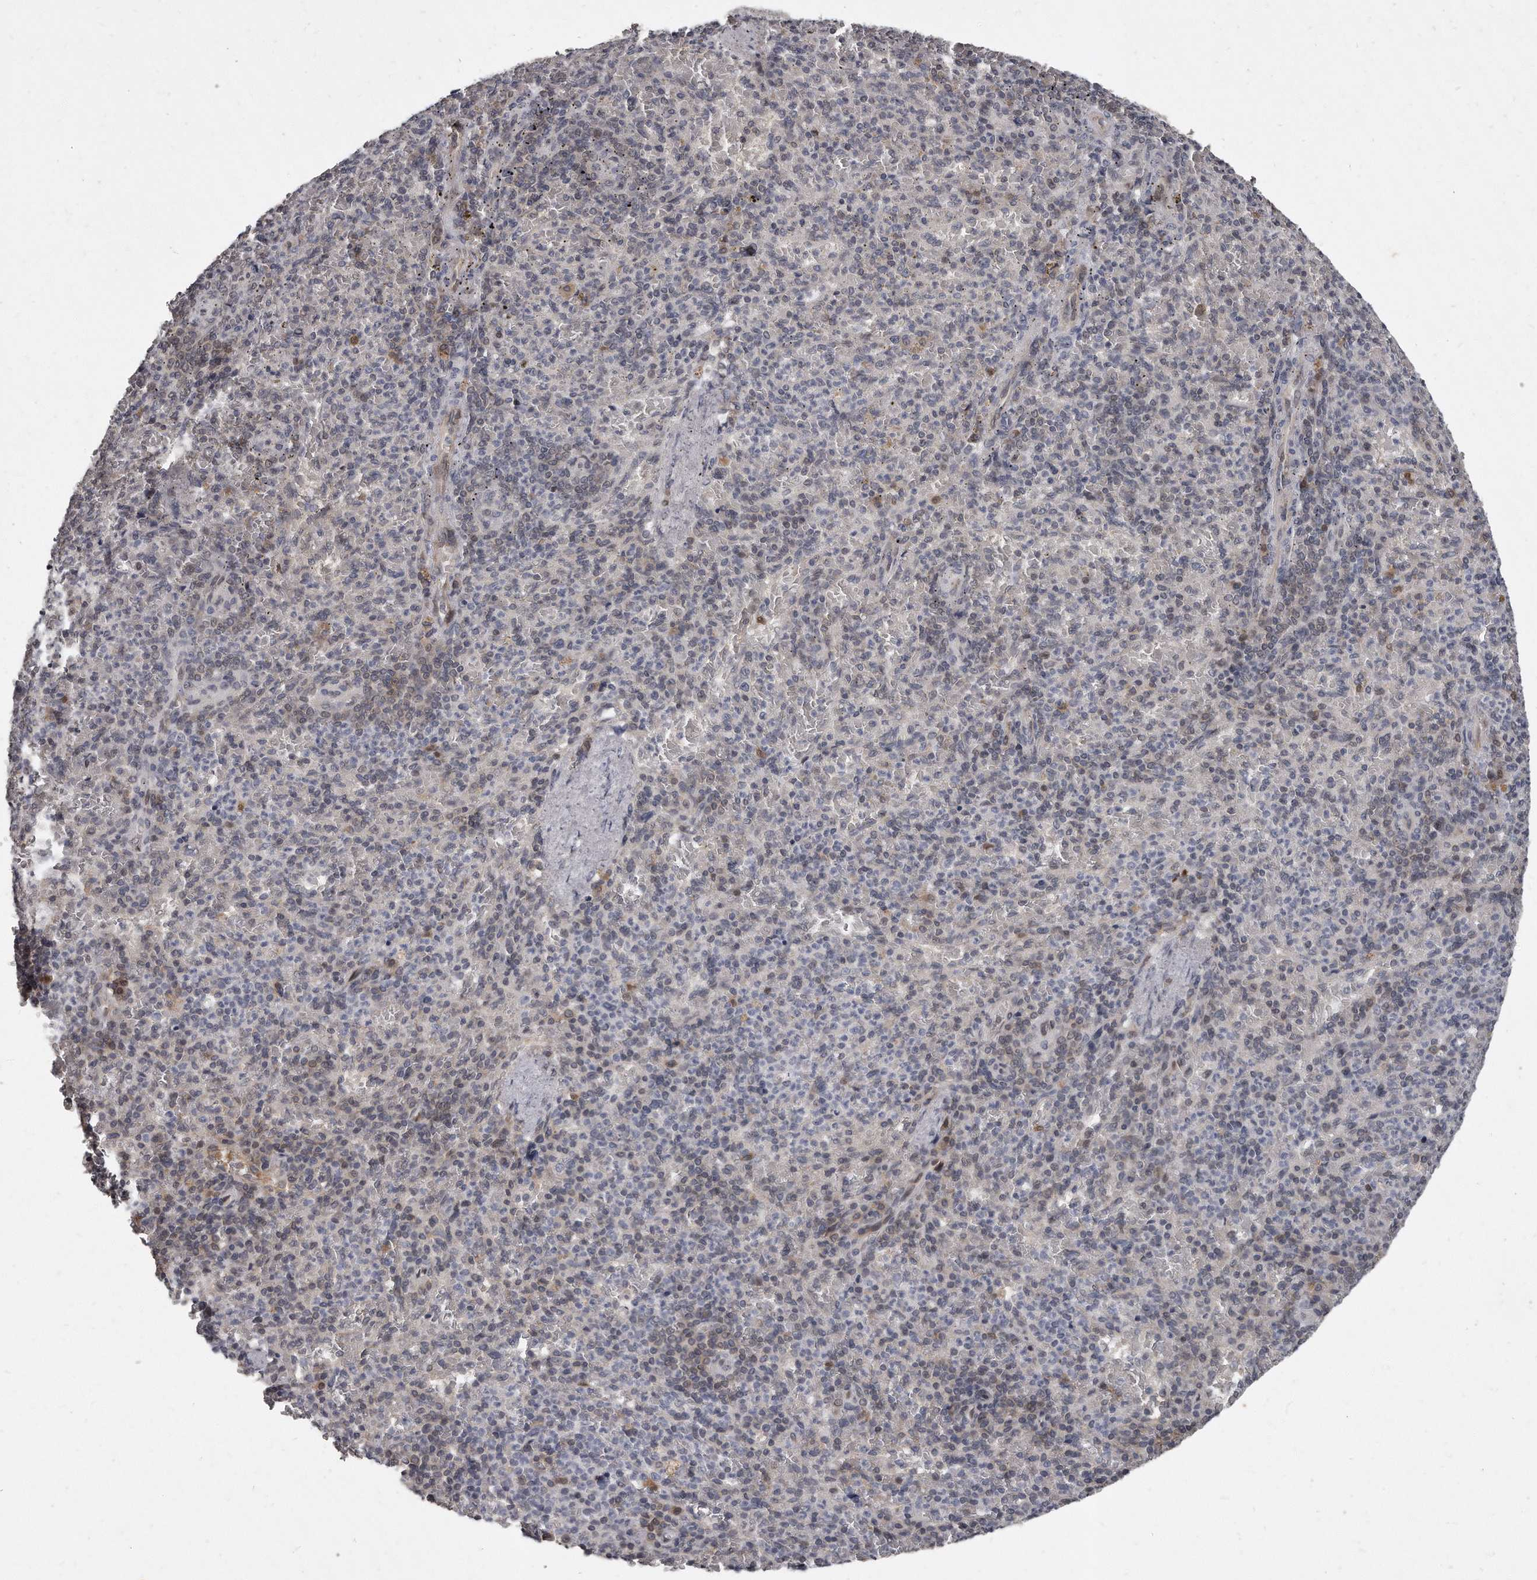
{"staining": {"intensity": "negative", "quantity": "none", "location": "none"}, "tissue": "spleen", "cell_type": "Cells in red pulp", "image_type": "normal", "snomed": [{"axis": "morphology", "description": "Normal tissue, NOS"}, {"axis": "topography", "description": "Spleen"}], "caption": "Immunohistochemical staining of benign spleen reveals no significant staining in cells in red pulp.", "gene": "GCH1", "patient": {"sex": "female", "age": 74}}